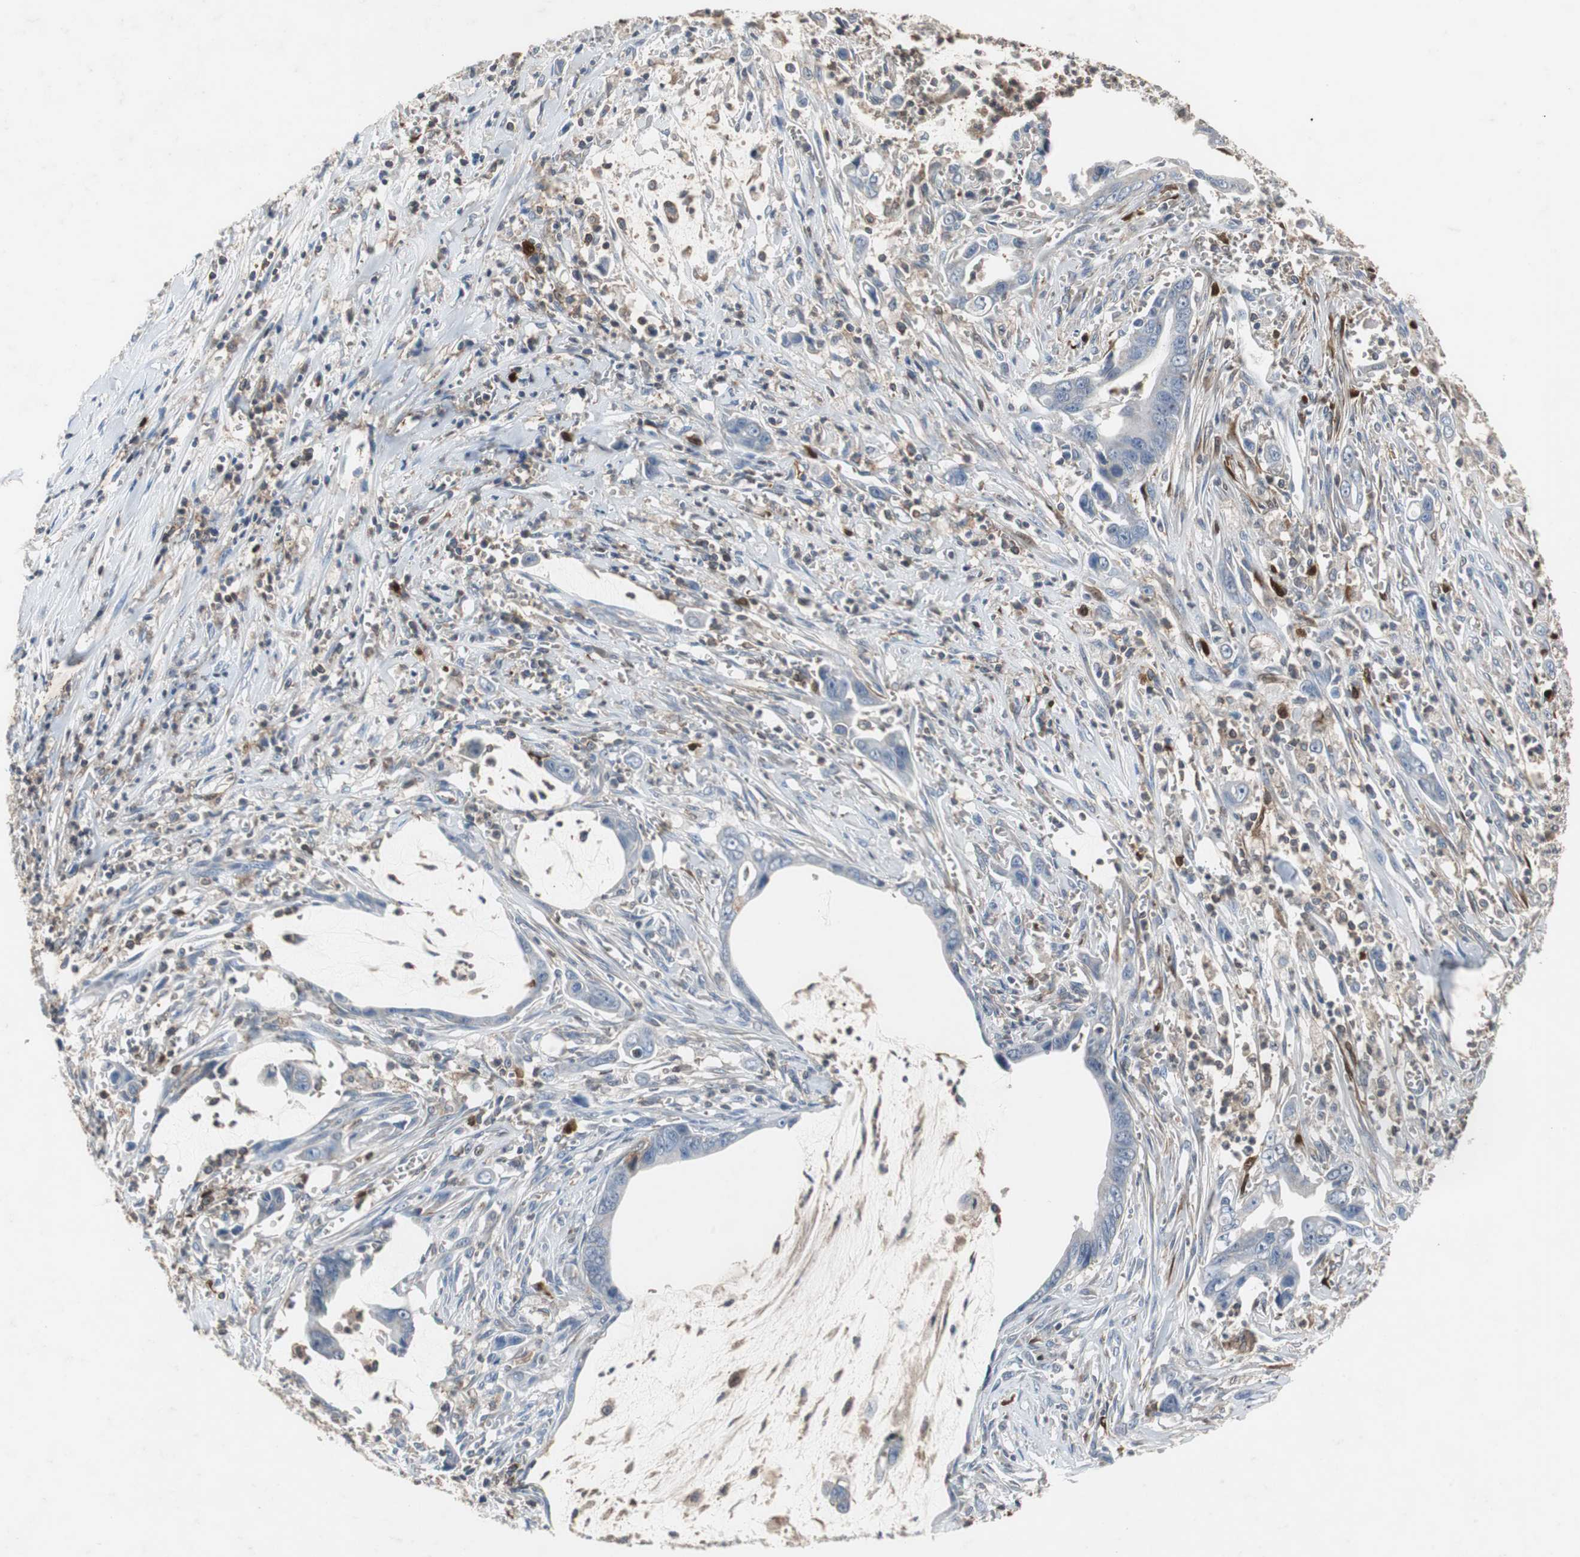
{"staining": {"intensity": "weak", "quantity": "<25%", "location": "cytoplasmic/membranous"}, "tissue": "pancreatic cancer", "cell_type": "Tumor cells", "image_type": "cancer", "snomed": [{"axis": "morphology", "description": "Adenocarcinoma, NOS"}, {"axis": "topography", "description": "Pancreas"}], "caption": "This is an immunohistochemistry histopathology image of pancreatic cancer. There is no positivity in tumor cells.", "gene": "CALB2", "patient": {"sex": "male", "age": 59}}